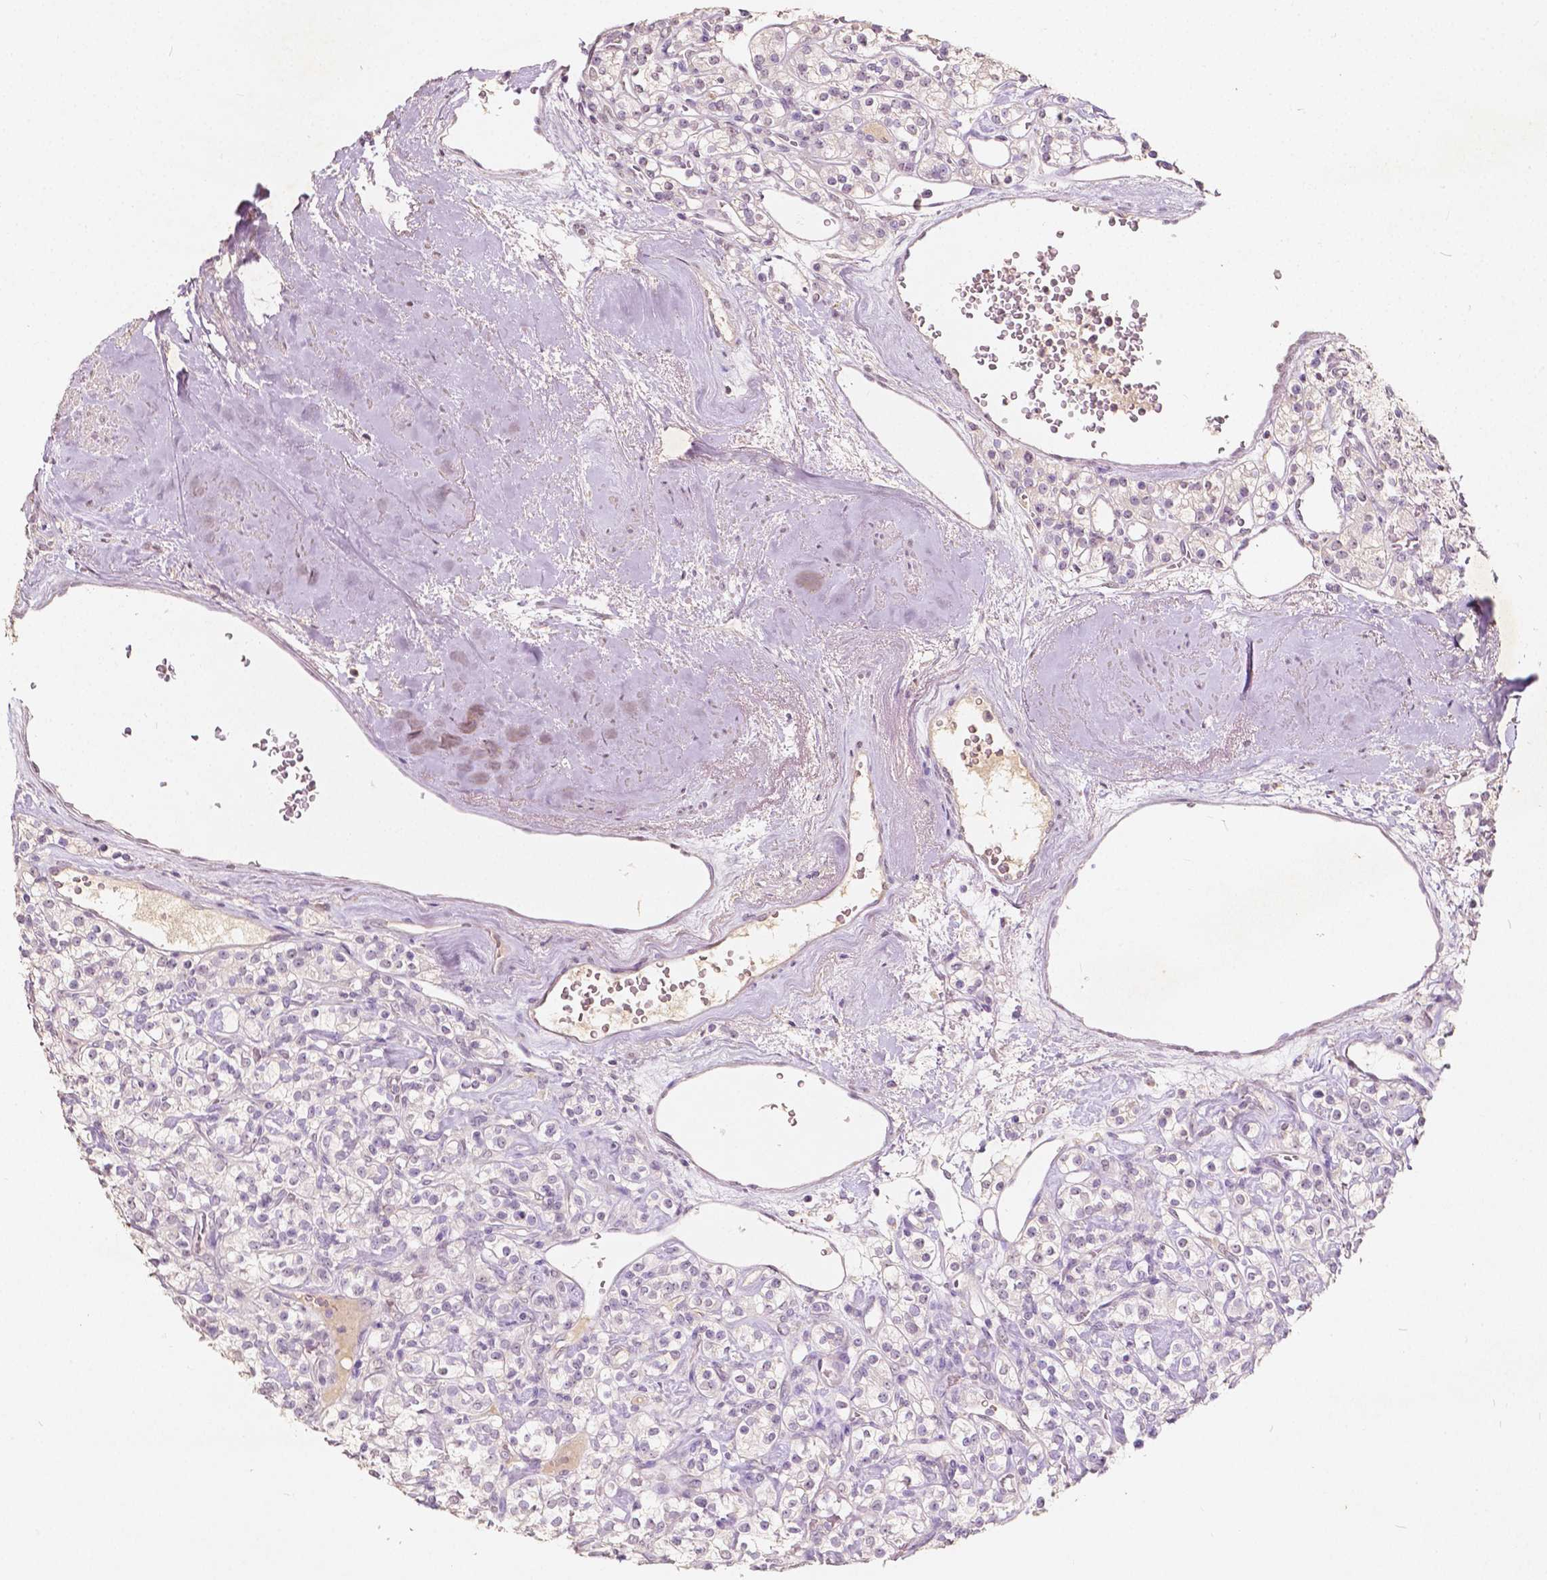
{"staining": {"intensity": "negative", "quantity": "none", "location": "none"}, "tissue": "renal cancer", "cell_type": "Tumor cells", "image_type": "cancer", "snomed": [{"axis": "morphology", "description": "Adenocarcinoma, NOS"}, {"axis": "topography", "description": "Kidney"}], "caption": "Adenocarcinoma (renal) stained for a protein using immunohistochemistry (IHC) shows no staining tumor cells.", "gene": "SOX15", "patient": {"sex": "male", "age": 77}}